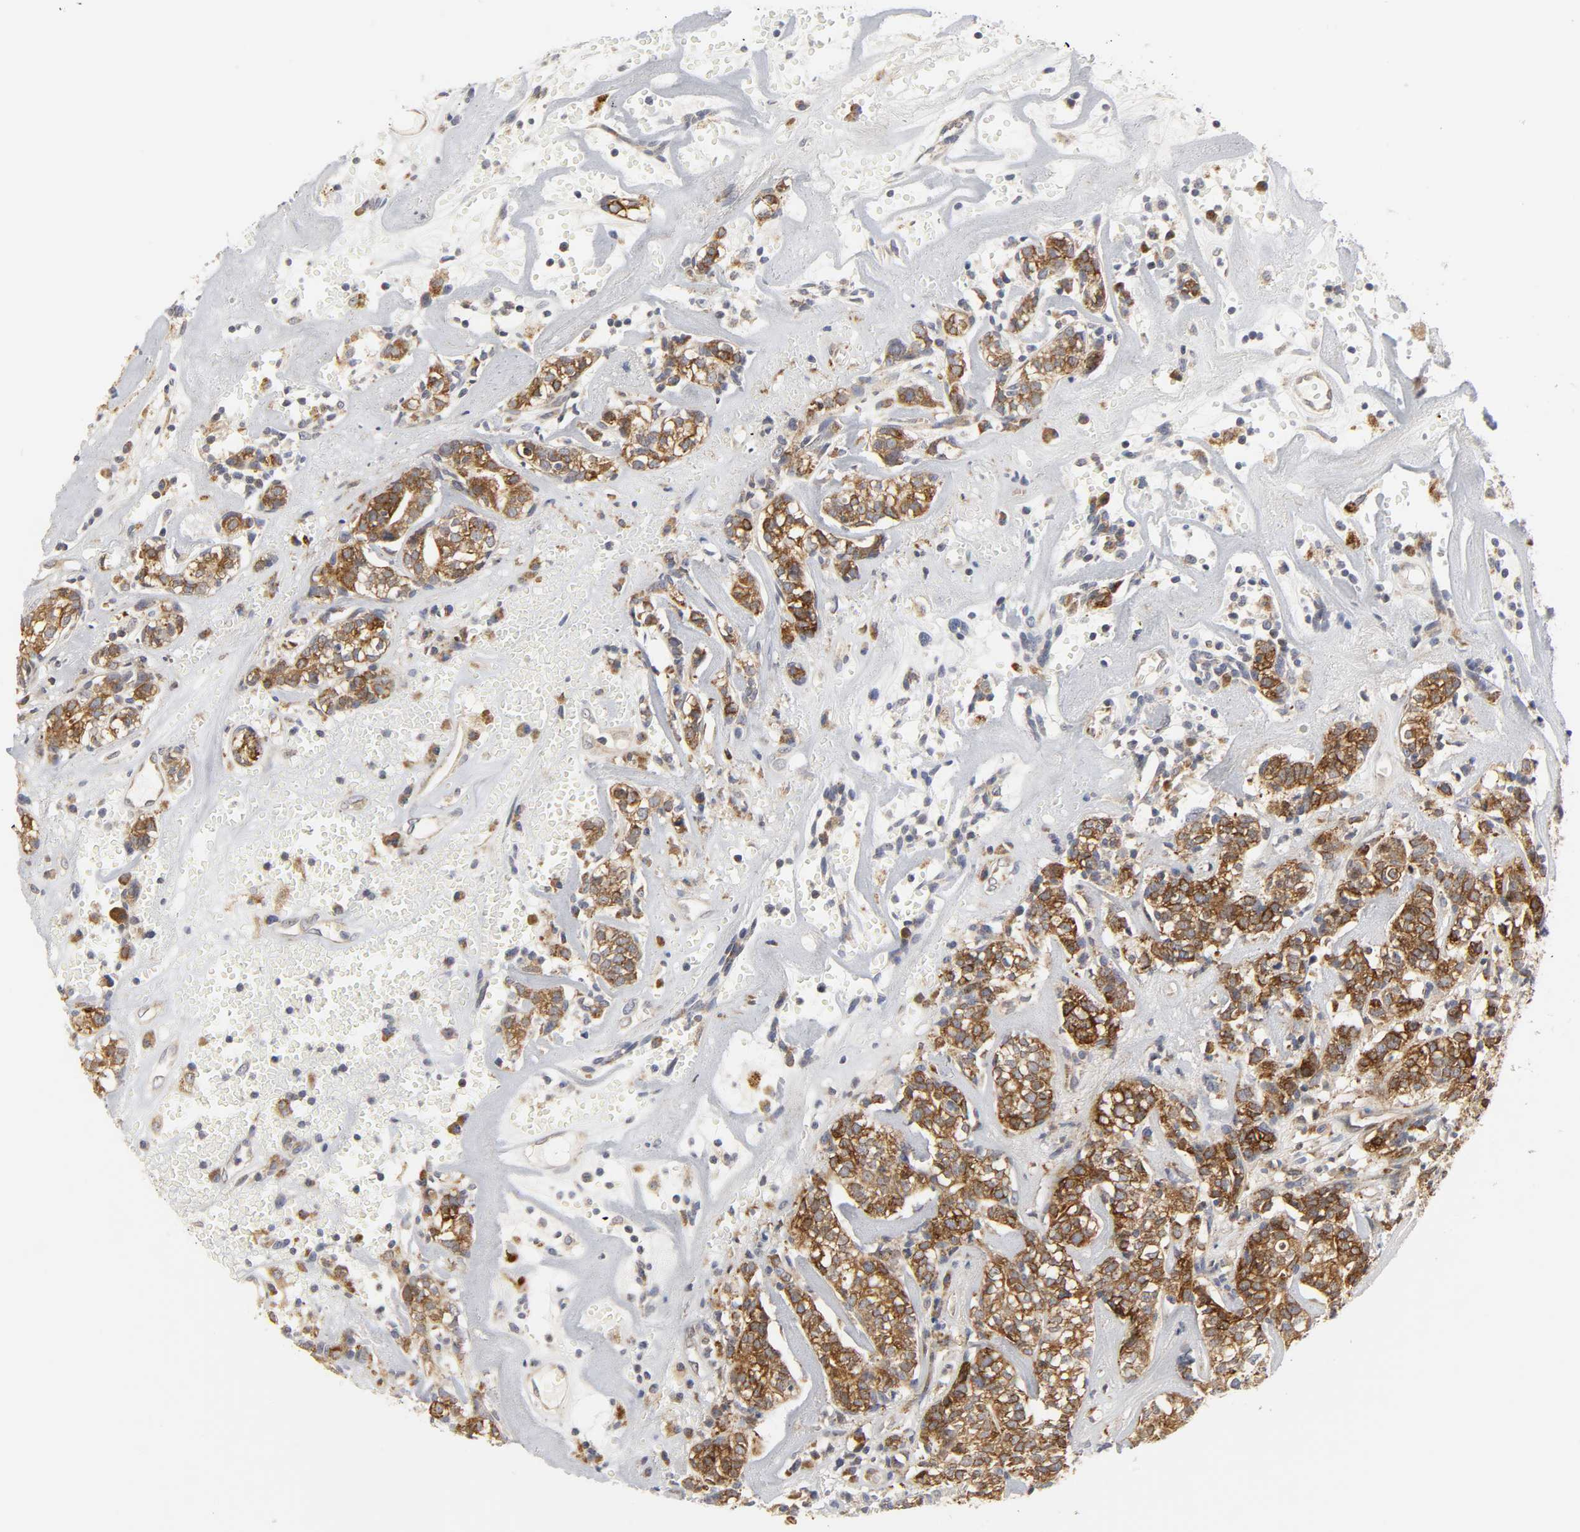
{"staining": {"intensity": "strong", "quantity": ">75%", "location": "cytoplasmic/membranous"}, "tissue": "head and neck cancer", "cell_type": "Tumor cells", "image_type": "cancer", "snomed": [{"axis": "morphology", "description": "Adenocarcinoma, NOS"}, {"axis": "topography", "description": "Salivary gland"}, {"axis": "topography", "description": "Head-Neck"}], "caption": "Protein expression analysis of human head and neck cancer reveals strong cytoplasmic/membranous staining in about >75% of tumor cells.", "gene": "BAX", "patient": {"sex": "female", "age": 65}}